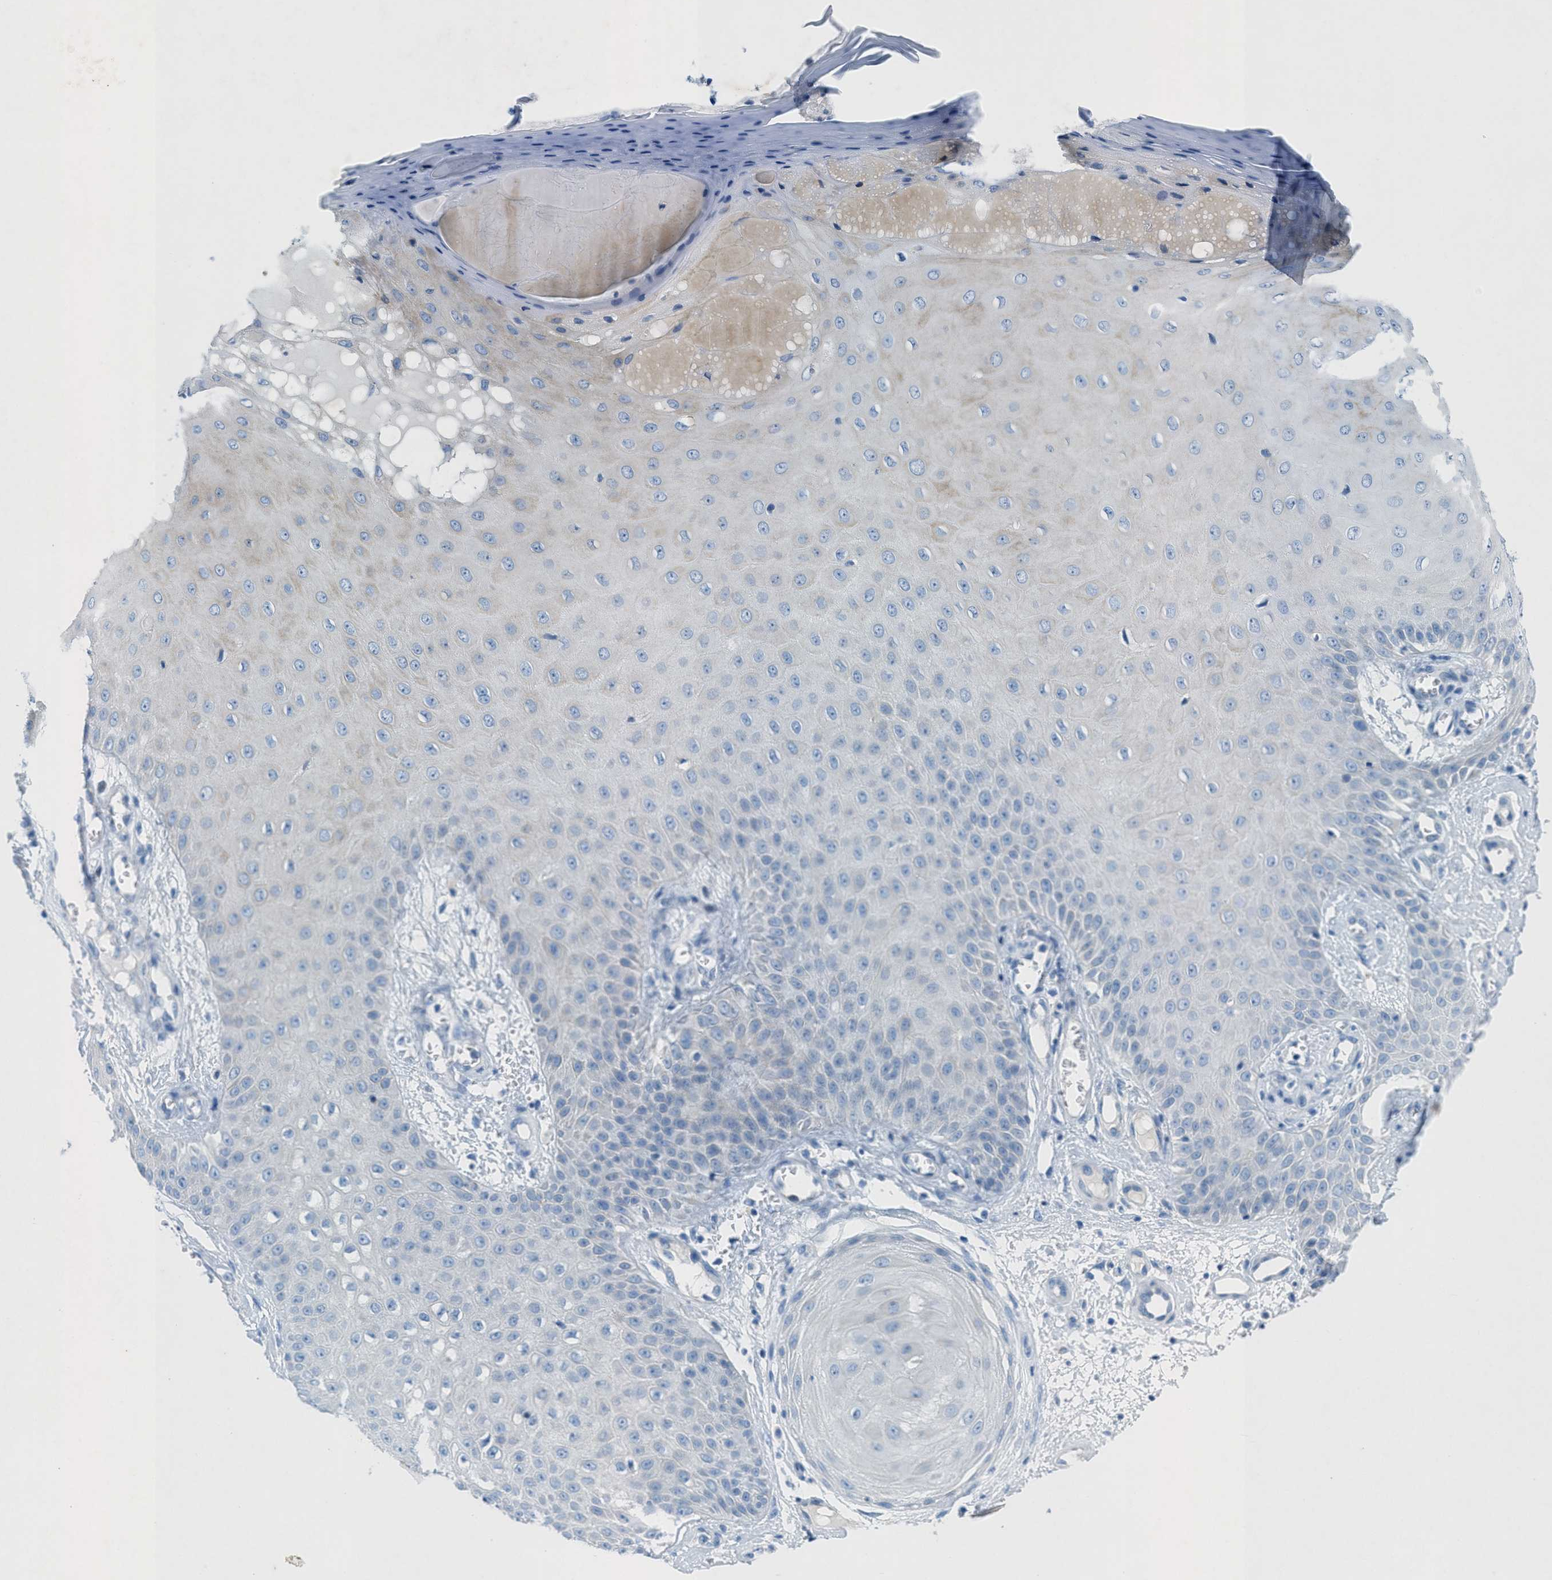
{"staining": {"intensity": "negative", "quantity": "none", "location": "none"}, "tissue": "skin cancer", "cell_type": "Tumor cells", "image_type": "cancer", "snomed": [{"axis": "morphology", "description": "Squamous cell carcinoma, NOS"}, {"axis": "topography", "description": "Skin"}], "caption": "DAB immunohistochemical staining of squamous cell carcinoma (skin) exhibits no significant expression in tumor cells.", "gene": "GALNT17", "patient": {"sex": "male", "age": 74}}